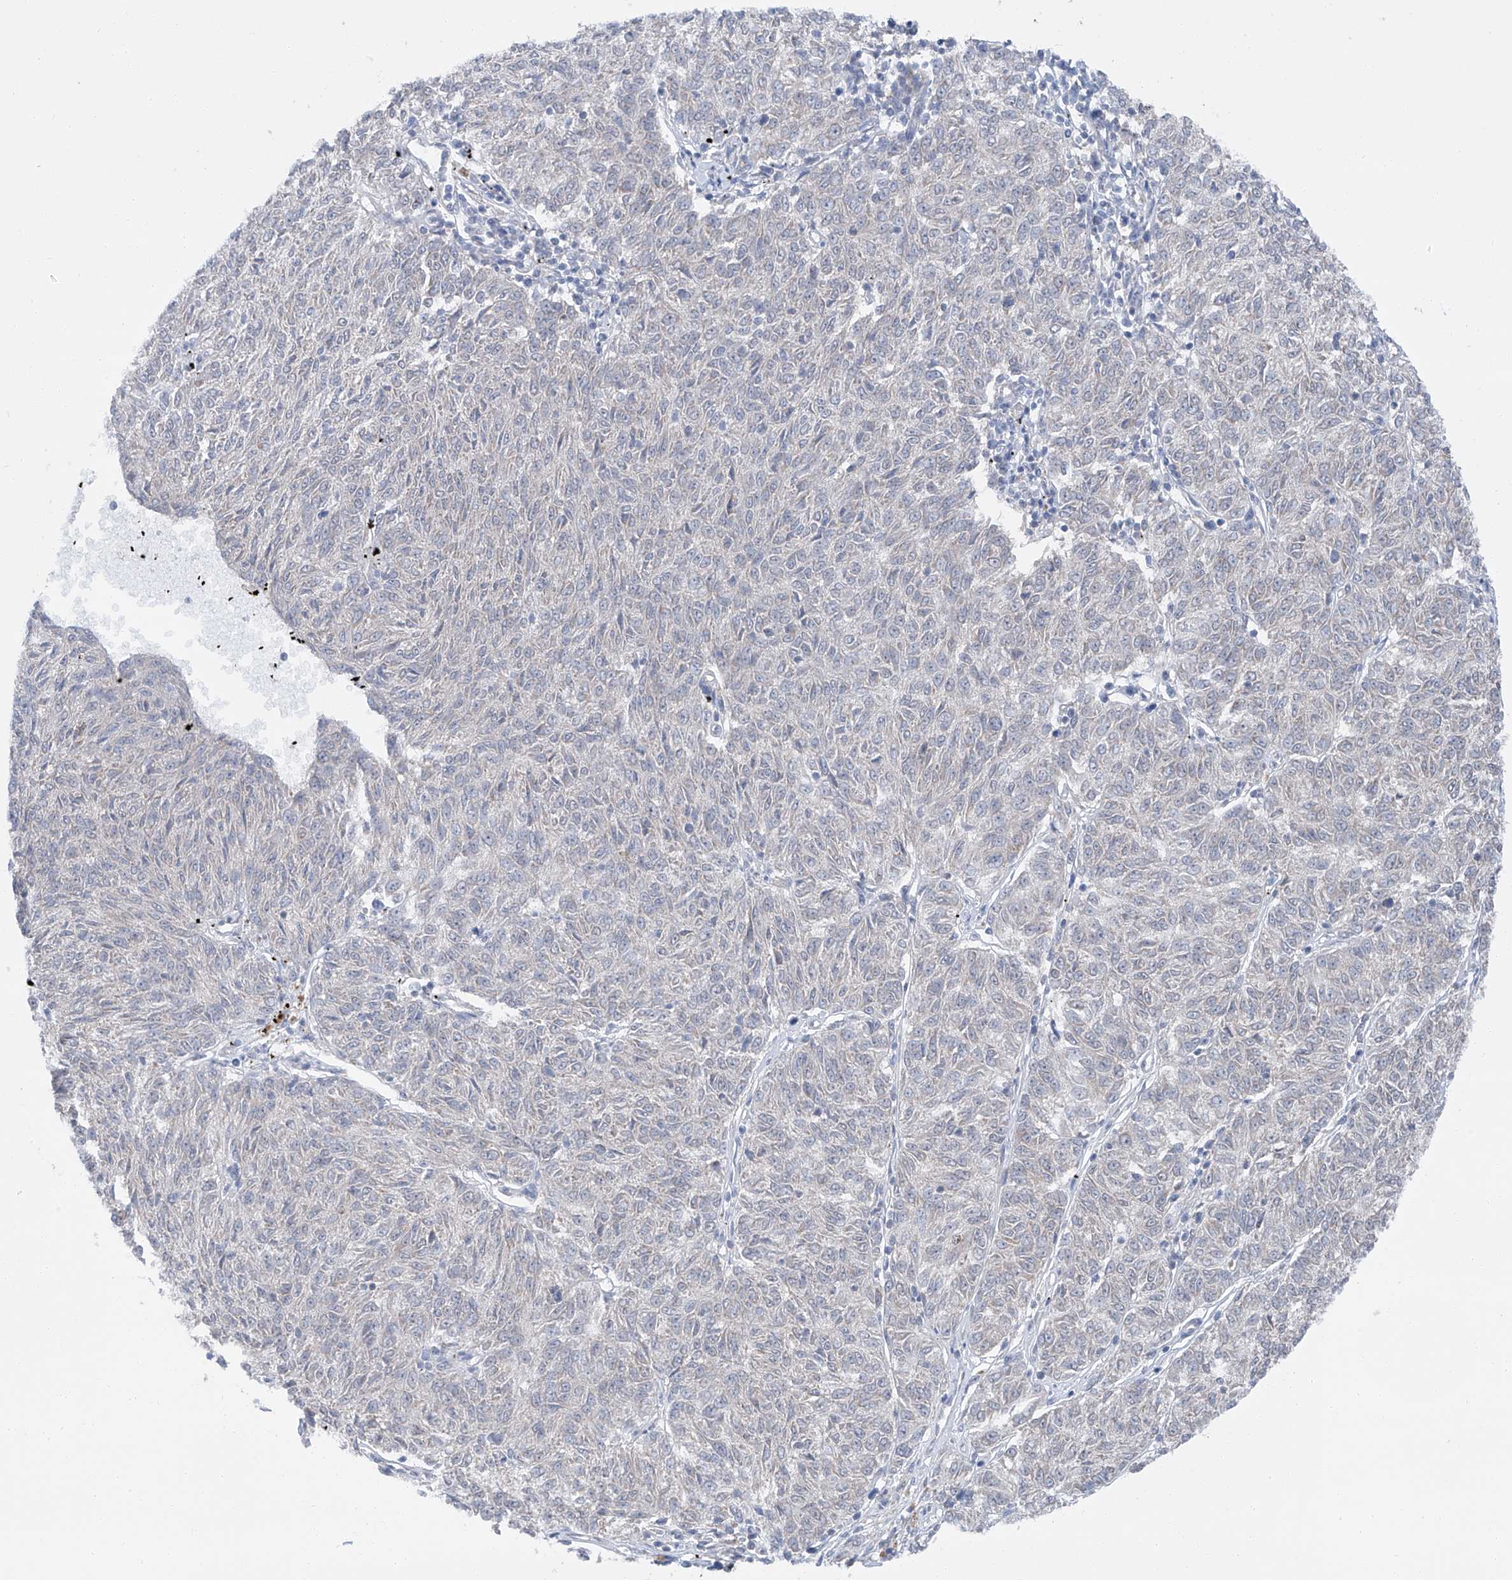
{"staining": {"intensity": "negative", "quantity": "none", "location": "none"}, "tissue": "melanoma", "cell_type": "Tumor cells", "image_type": "cancer", "snomed": [{"axis": "morphology", "description": "Malignant melanoma, NOS"}, {"axis": "topography", "description": "Skin"}], "caption": "Tumor cells show no significant protein positivity in malignant melanoma.", "gene": "SIX4", "patient": {"sex": "female", "age": 72}}